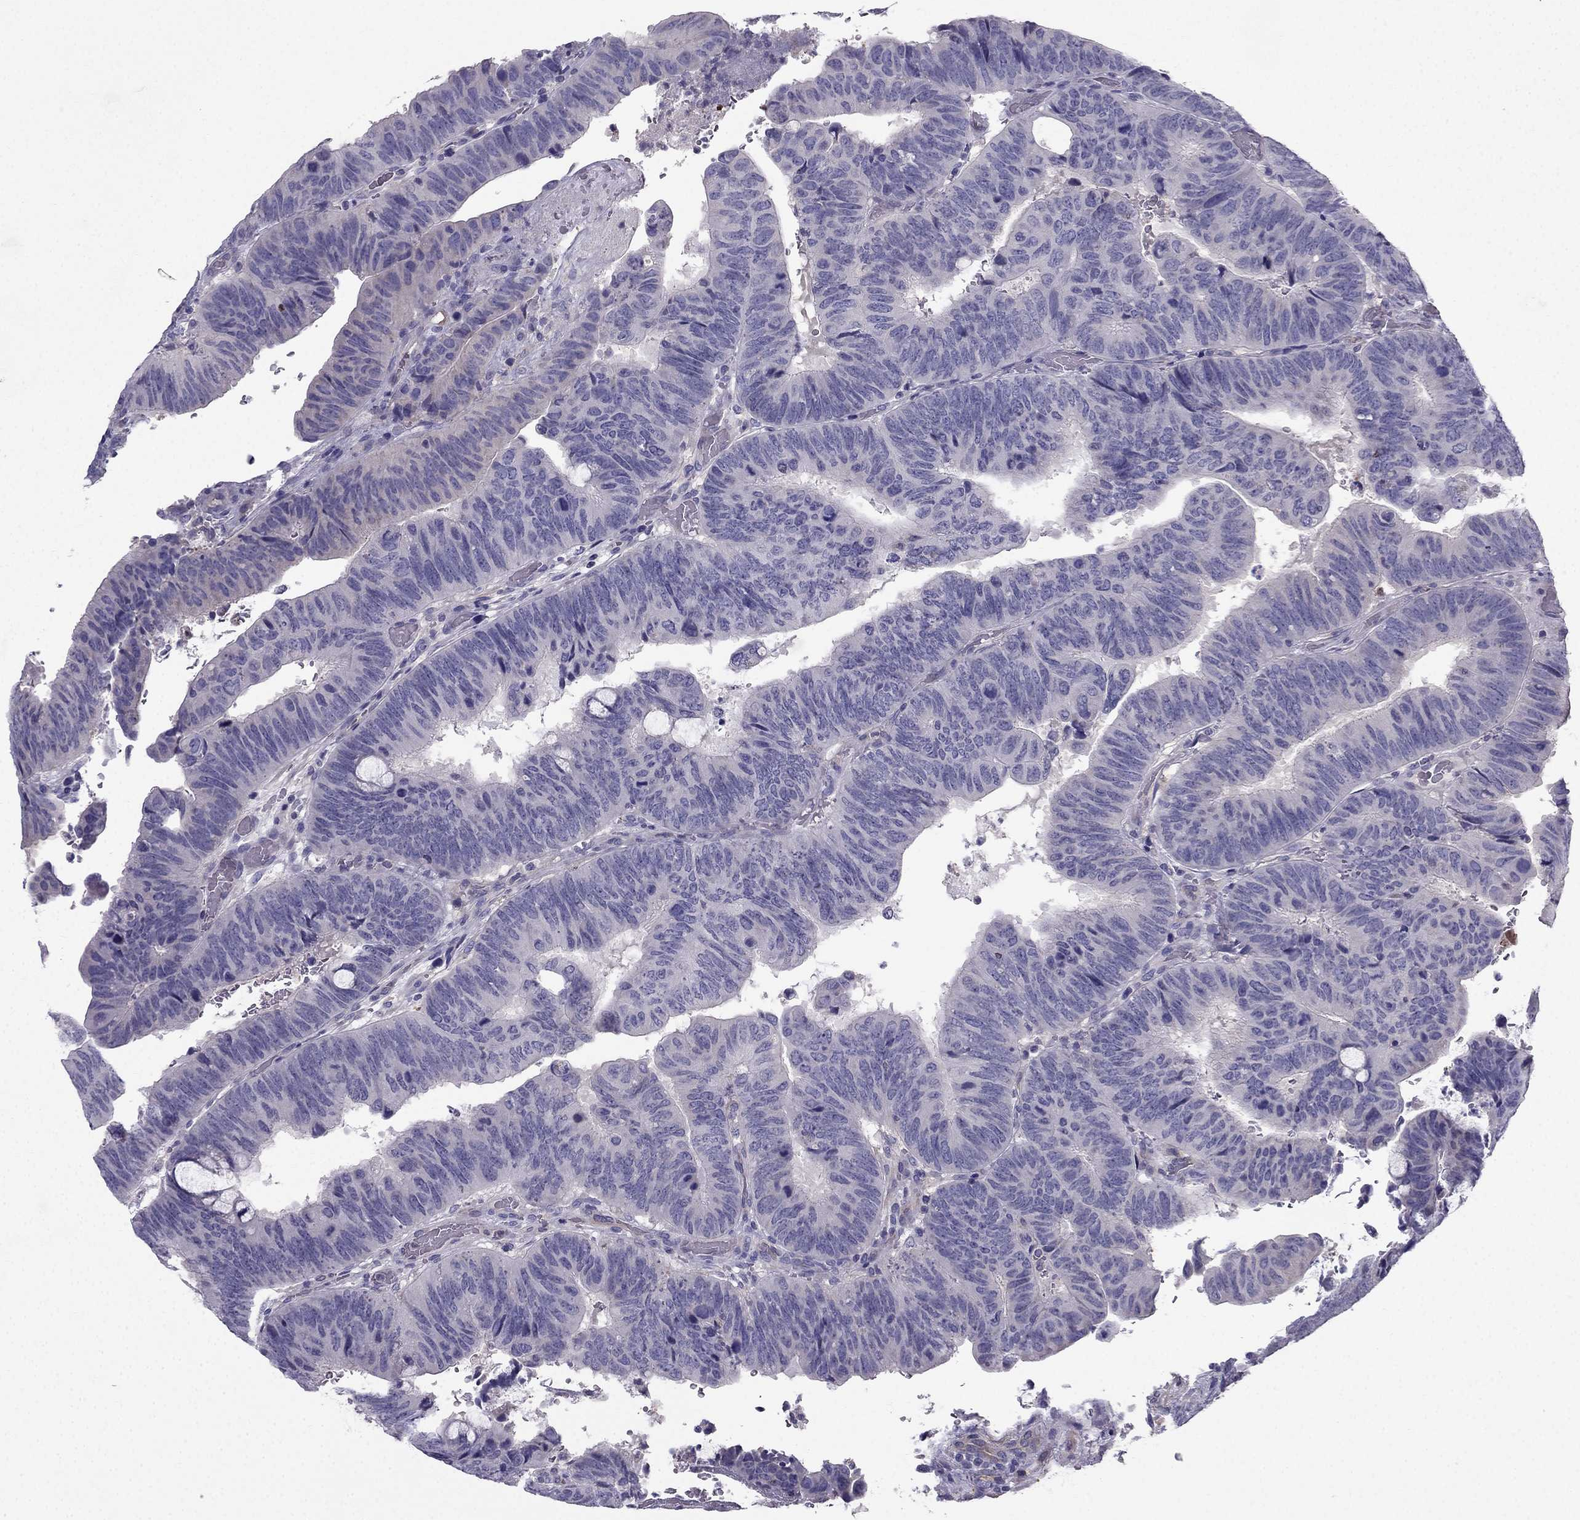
{"staining": {"intensity": "negative", "quantity": "none", "location": "none"}, "tissue": "colorectal cancer", "cell_type": "Tumor cells", "image_type": "cancer", "snomed": [{"axis": "morphology", "description": "Normal tissue, NOS"}, {"axis": "morphology", "description": "Adenocarcinoma, NOS"}, {"axis": "topography", "description": "Rectum"}], "caption": "Immunohistochemistry (IHC) histopathology image of neoplastic tissue: human colorectal cancer (adenocarcinoma) stained with DAB (3,3'-diaminobenzidine) shows no significant protein positivity in tumor cells.", "gene": "SYT5", "patient": {"sex": "male", "age": 92}}